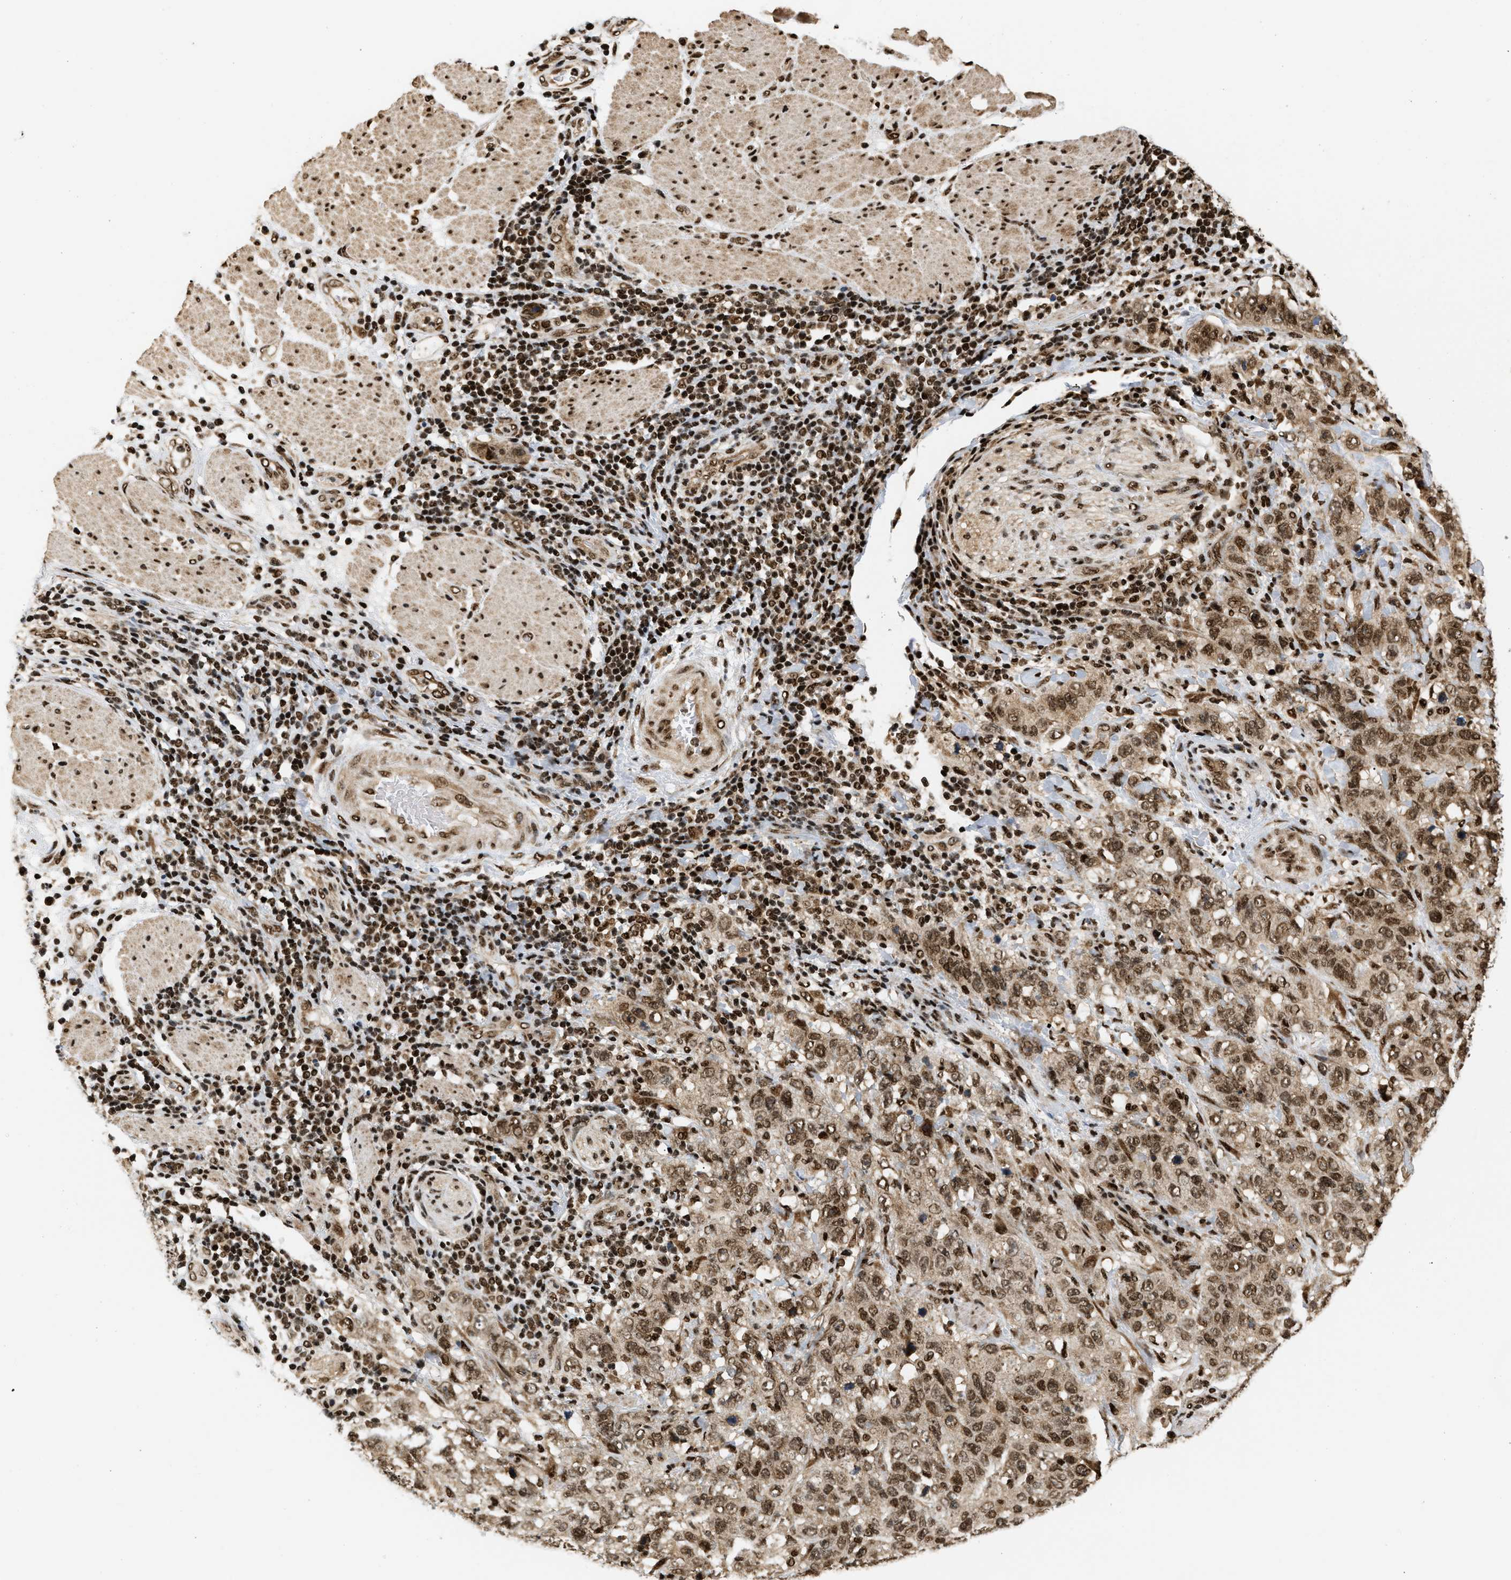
{"staining": {"intensity": "moderate", "quantity": ">75%", "location": "cytoplasmic/membranous,nuclear"}, "tissue": "stomach cancer", "cell_type": "Tumor cells", "image_type": "cancer", "snomed": [{"axis": "morphology", "description": "Adenocarcinoma, NOS"}, {"axis": "topography", "description": "Stomach"}], "caption": "Immunohistochemistry (IHC) image of human adenocarcinoma (stomach) stained for a protein (brown), which shows medium levels of moderate cytoplasmic/membranous and nuclear positivity in about >75% of tumor cells.", "gene": "RBM5", "patient": {"sex": "male", "age": 48}}